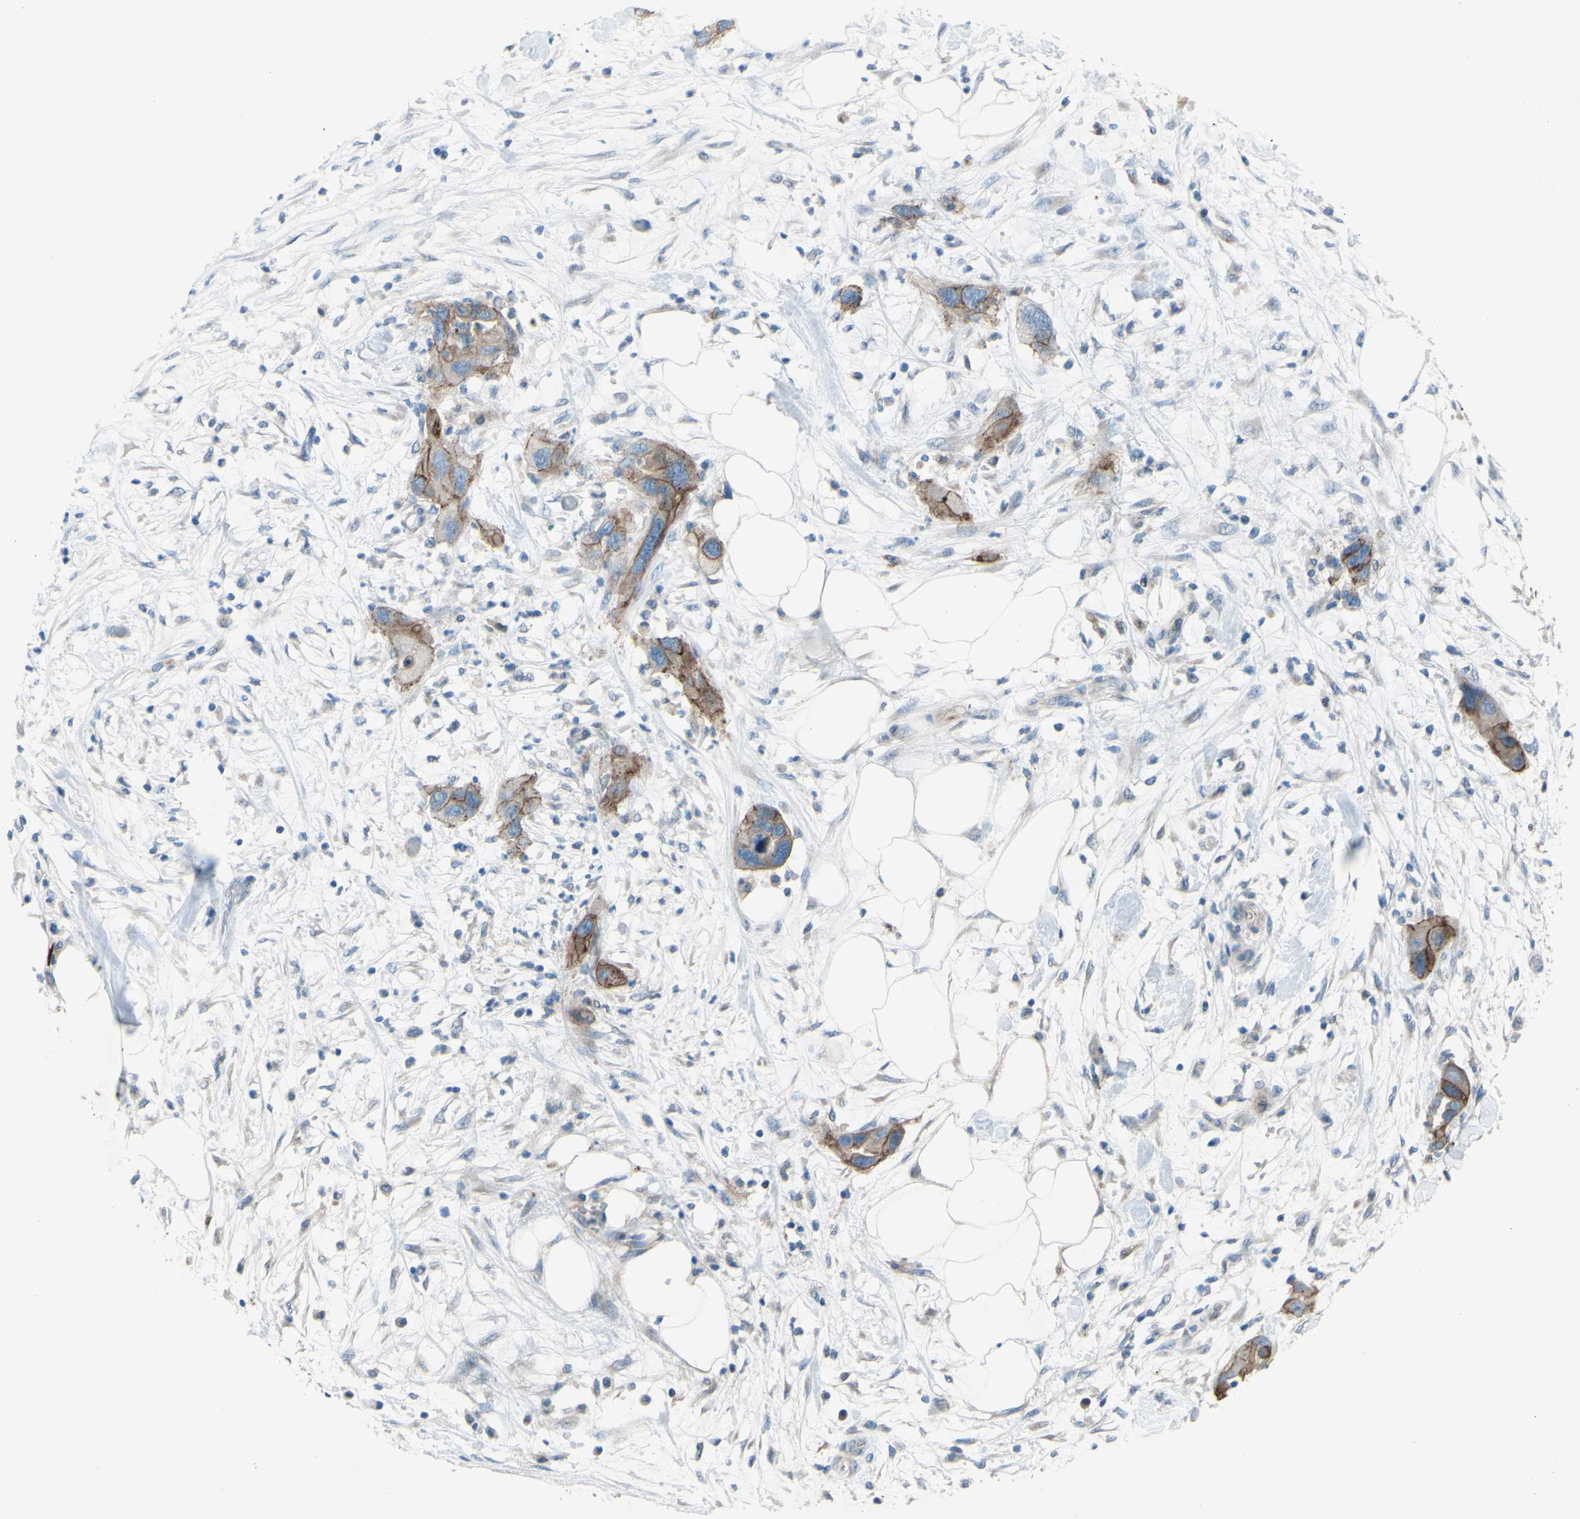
{"staining": {"intensity": "moderate", "quantity": "25%-75%", "location": "cytoplasmic/membranous"}, "tissue": "pancreatic cancer", "cell_type": "Tumor cells", "image_type": "cancer", "snomed": [{"axis": "morphology", "description": "Adenocarcinoma, NOS"}, {"axis": "topography", "description": "Pancreas"}], "caption": "Tumor cells reveal medium levels of moderate cytoplasmic/membranous staining in approximately 25%-75% of cells in pancreatic adenocarcinoma. The protein is shown in brown color, while the nuclei are stained blue.", "gene": "CDCP1", "patient": {"sex": "female", "age": 71}}